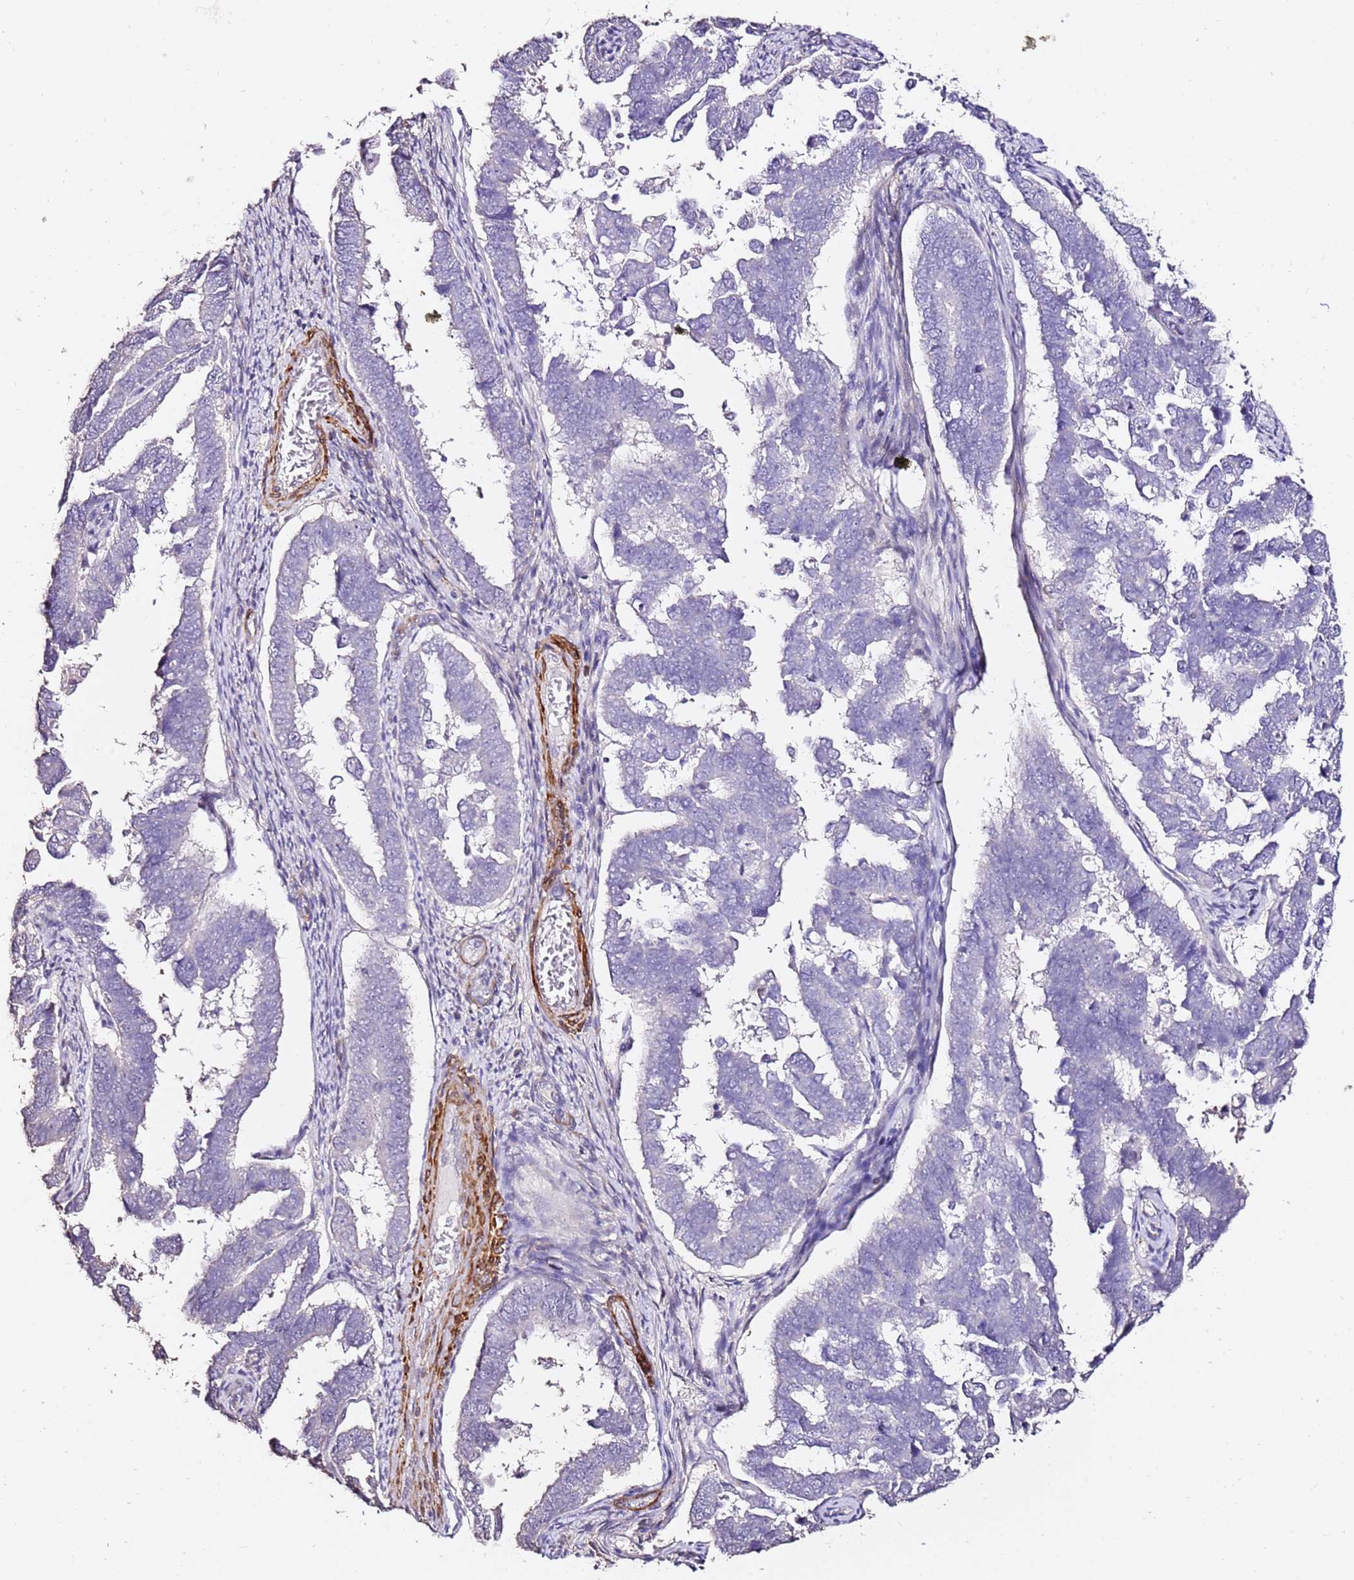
{"staining": {"intensity": "negative", "quantity": "none", "location": "none"}, "tissue": "endometrial cancer", "cell_type": "Tumor cells", "image_type": "cancer", "snomed": [{"axis": "morphology", "description": "Adenocarcinoma, NOS"}, {"axis": "topography", "description": "Endometrium"}], "caption": "A high-resolution photomicrograph shows immunohistochemistry (IHC) staining of endometrial cancer (adenocarcinoma), which demonstrates no significant expression in tumor cells.", "gene": "ART5", "patient": {"sex": "female", "age": 75}}